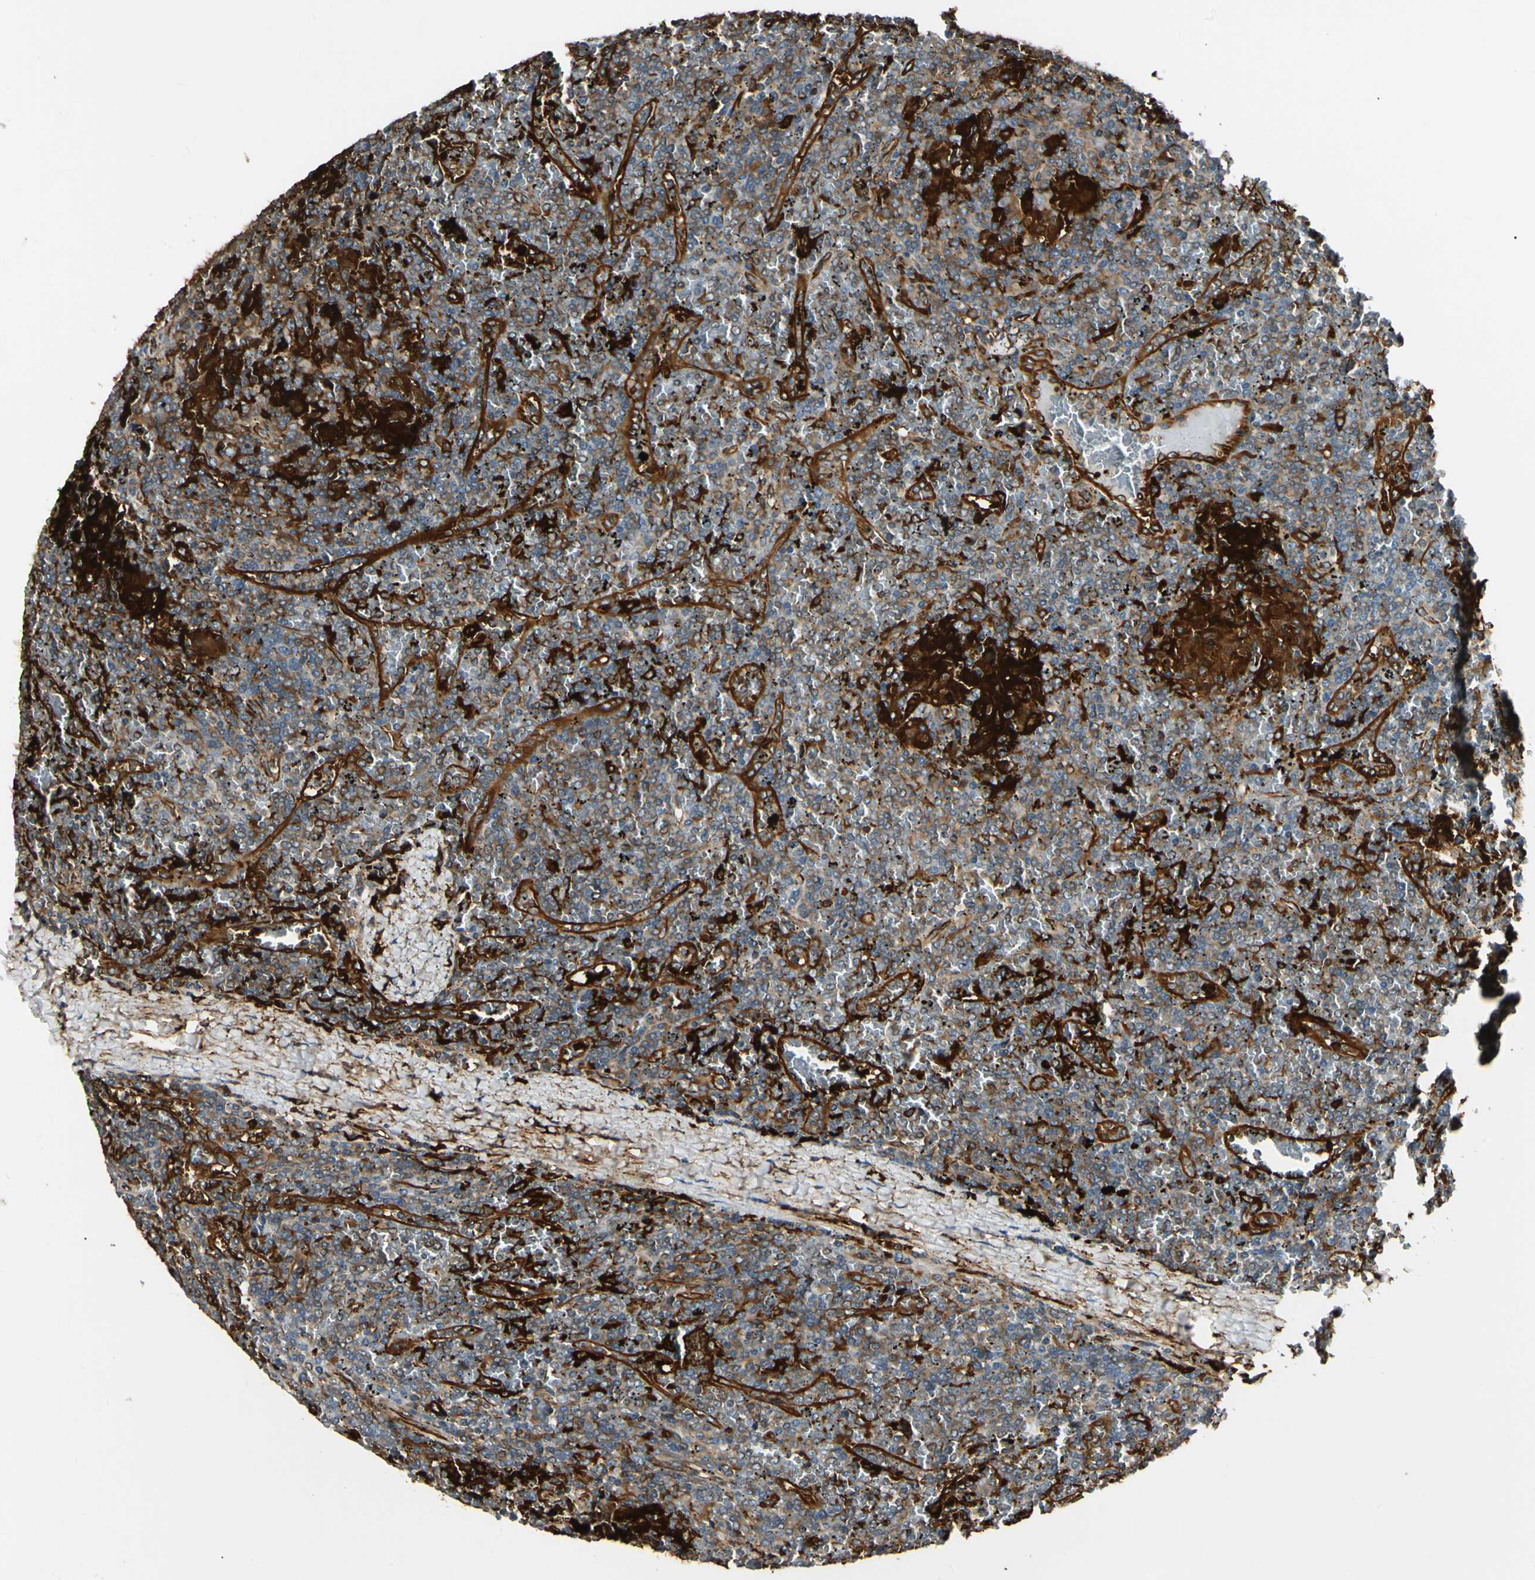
{"staining": {"intensity": "moderate", "quantity": "<25%", "location": "cytoplasmic/membranous"}, "tissue": "lymphoma", "cell_type": "Tumor cells", "image_type": "cancer", "snomed": [{"axis": "morphology", "description": "Malignant lymphoma, non-Hodgkin's type, Low grade"}, {"axis": "topography", "description": "Spleen"}], "caption": "High-power microscopy captured an IHC image of low-grade malignant lymphoma, non-Hodgkin's type, revealing moderate cytoplasmic/membranous expression in approximately <25% of tumor cells. (Brightfield microscopy of DAB IHC at high magnification).", "gene": "FTH1", "patient": {"sex": "female", "age": 19}}